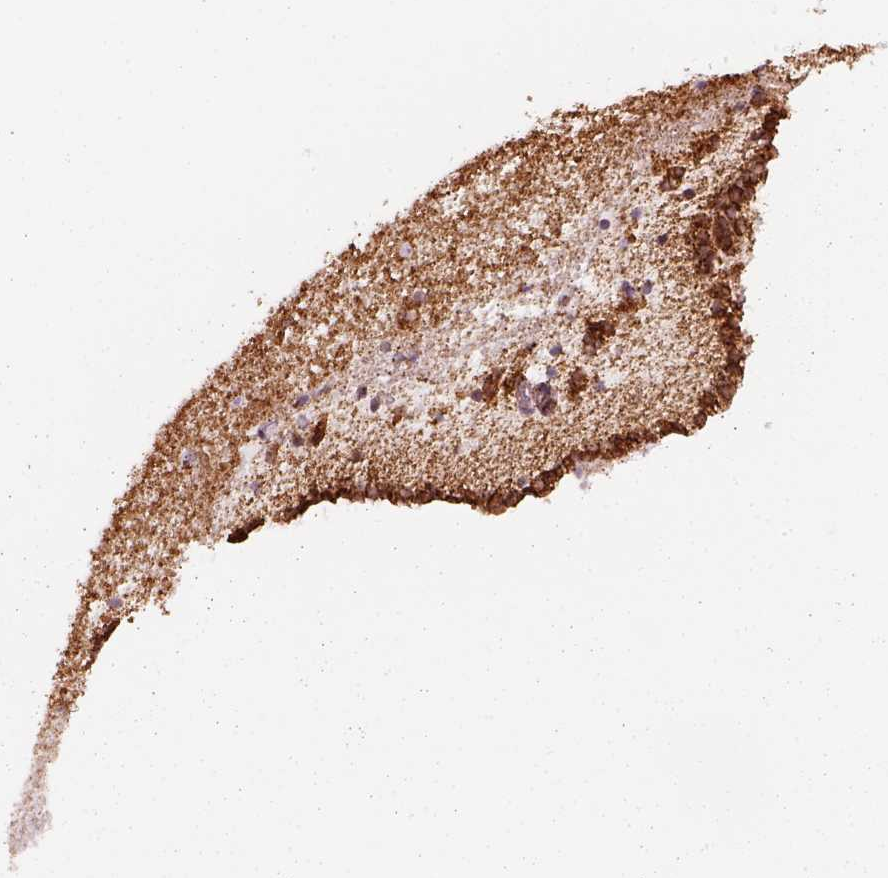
{"staining": {"intensity": "strong", "quantity": "25%-75%", "location": "cytoplasmic/membranous"}, "tissue": "caudate", "cell_type": "Glial cells", "image_type": "normal", "snomed": [{"axis": "morphology", "description": "Normal tissue, NOS"}, {"axis": "topography", "description": "Lateral ventricle wall"}], "caption": "An IHC image of unremarkable tissue is shown. Protein staining in brown highlights strong cytoplasmic/membranous positivity in caudate within glial cells.", "gene": "ACOT2", "patient": {"sex": "female", "age": 42}}